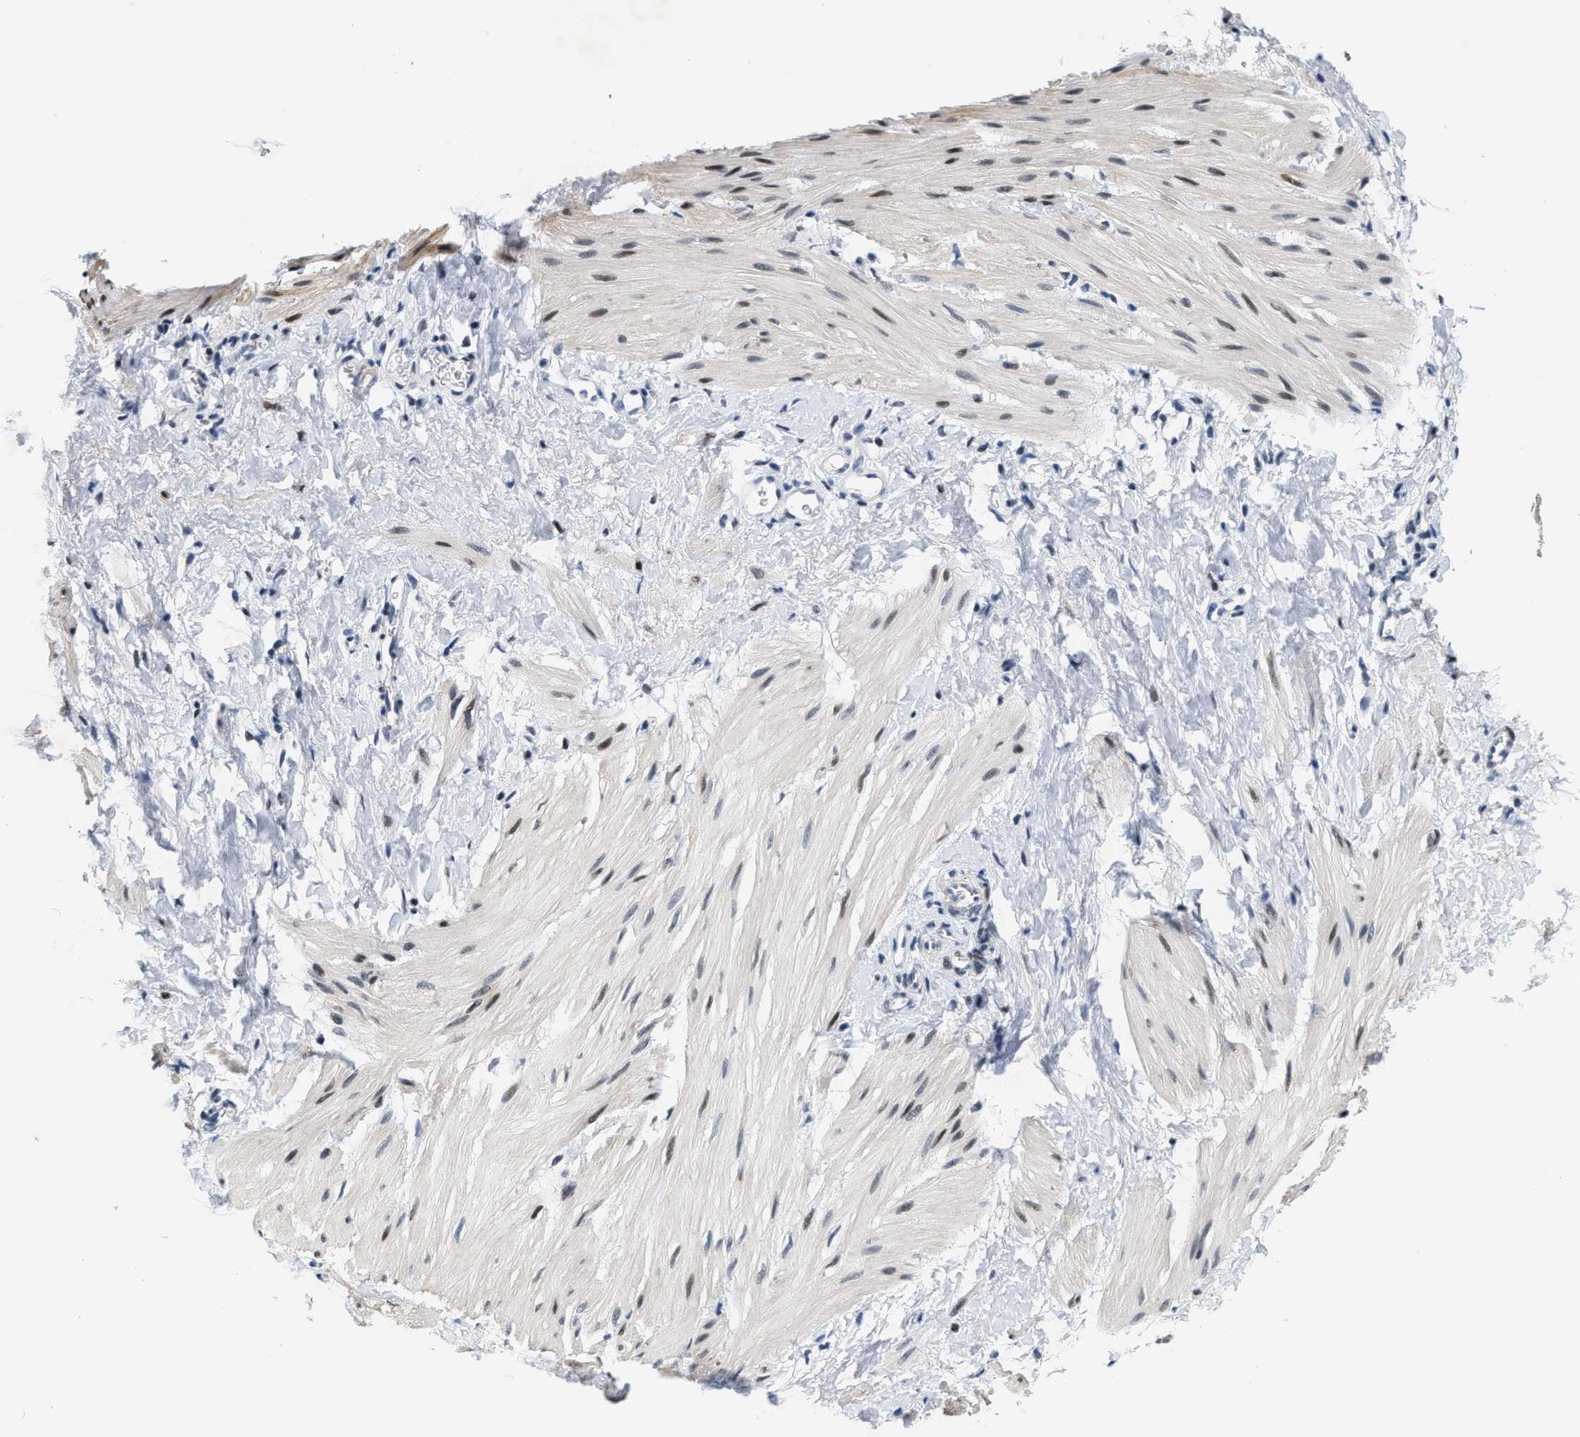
{"staining": {"intensity": "moderate", "quantity": "<25%", "location": "nuclear"}, "tissue": "smooth muscle", "cell_type": "Smooth muscle cells", "image_type": "normal", "snomed": [{"axis": "morphology", "description": "Normal tissue, NOS"}, {"axis": "topography", "description": "Smooth muscle"}], "caption": "This photomicrograph reveals IHC staining of benign human smooth muscle, with low moderate nuclear expression in about <25% of smooth muscle cells.", "gene": "SETD1B", "patient": {"sex": "male", "age": 16}}